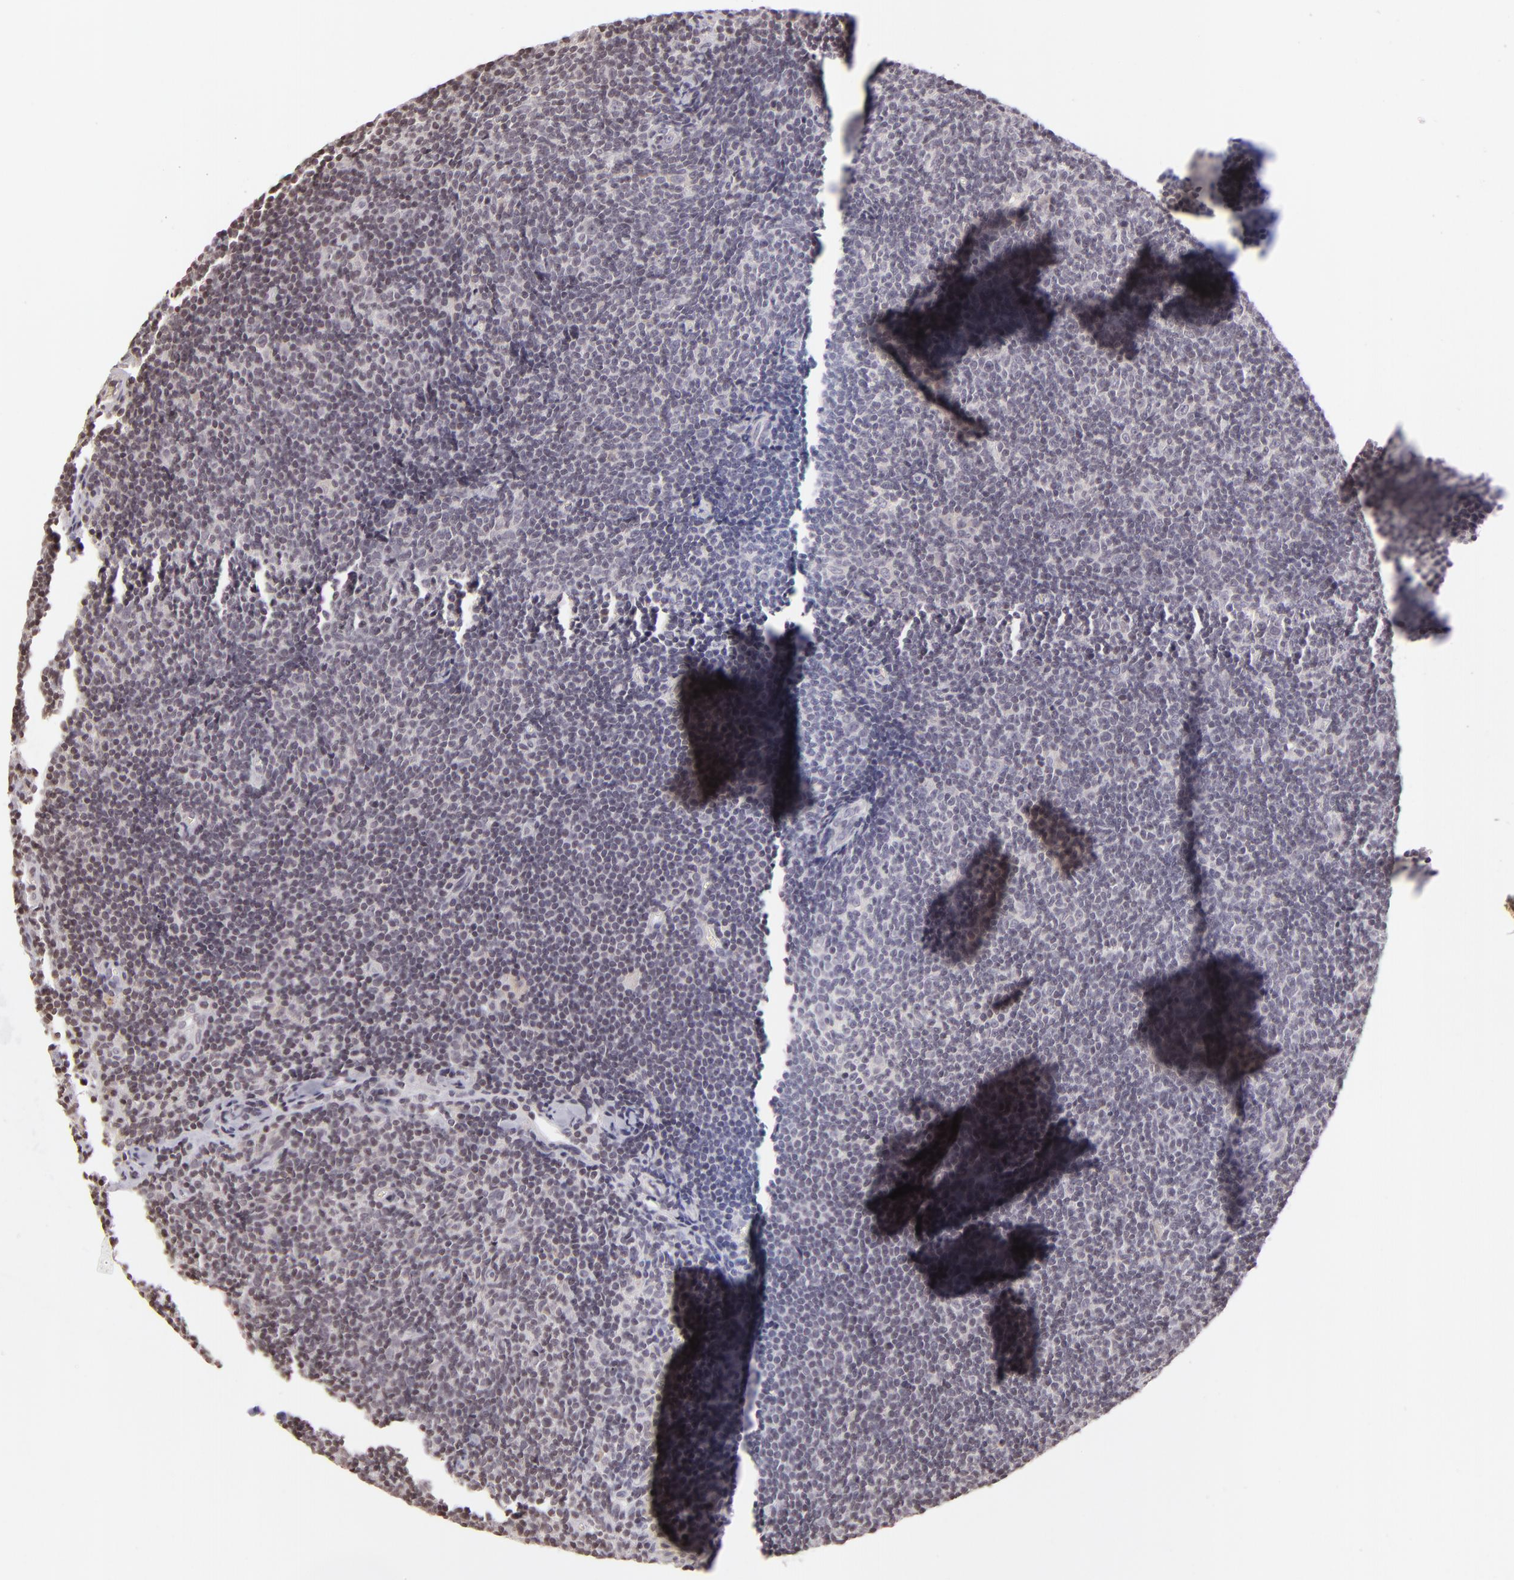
{"staining": {"intensity": "negative", "quantity": "none", "location": "none"}, "tissue": "lymphoma", "cell_type": "Tumor cells", "image_type": "cancer", "snomed": [{"axis": "morphology", "description": "Malignant lymphoma, non-Hodgkin's type, Low grade"}, {"axis": "topography", "description": "Lymph node"}], "caption": "The image displays no staining of tumor cells in malignant lymphoma, non-Hodgkin's type (low-grade).", "gene": "AKAP6", "patient": {"sex": "male", "age": 49}}